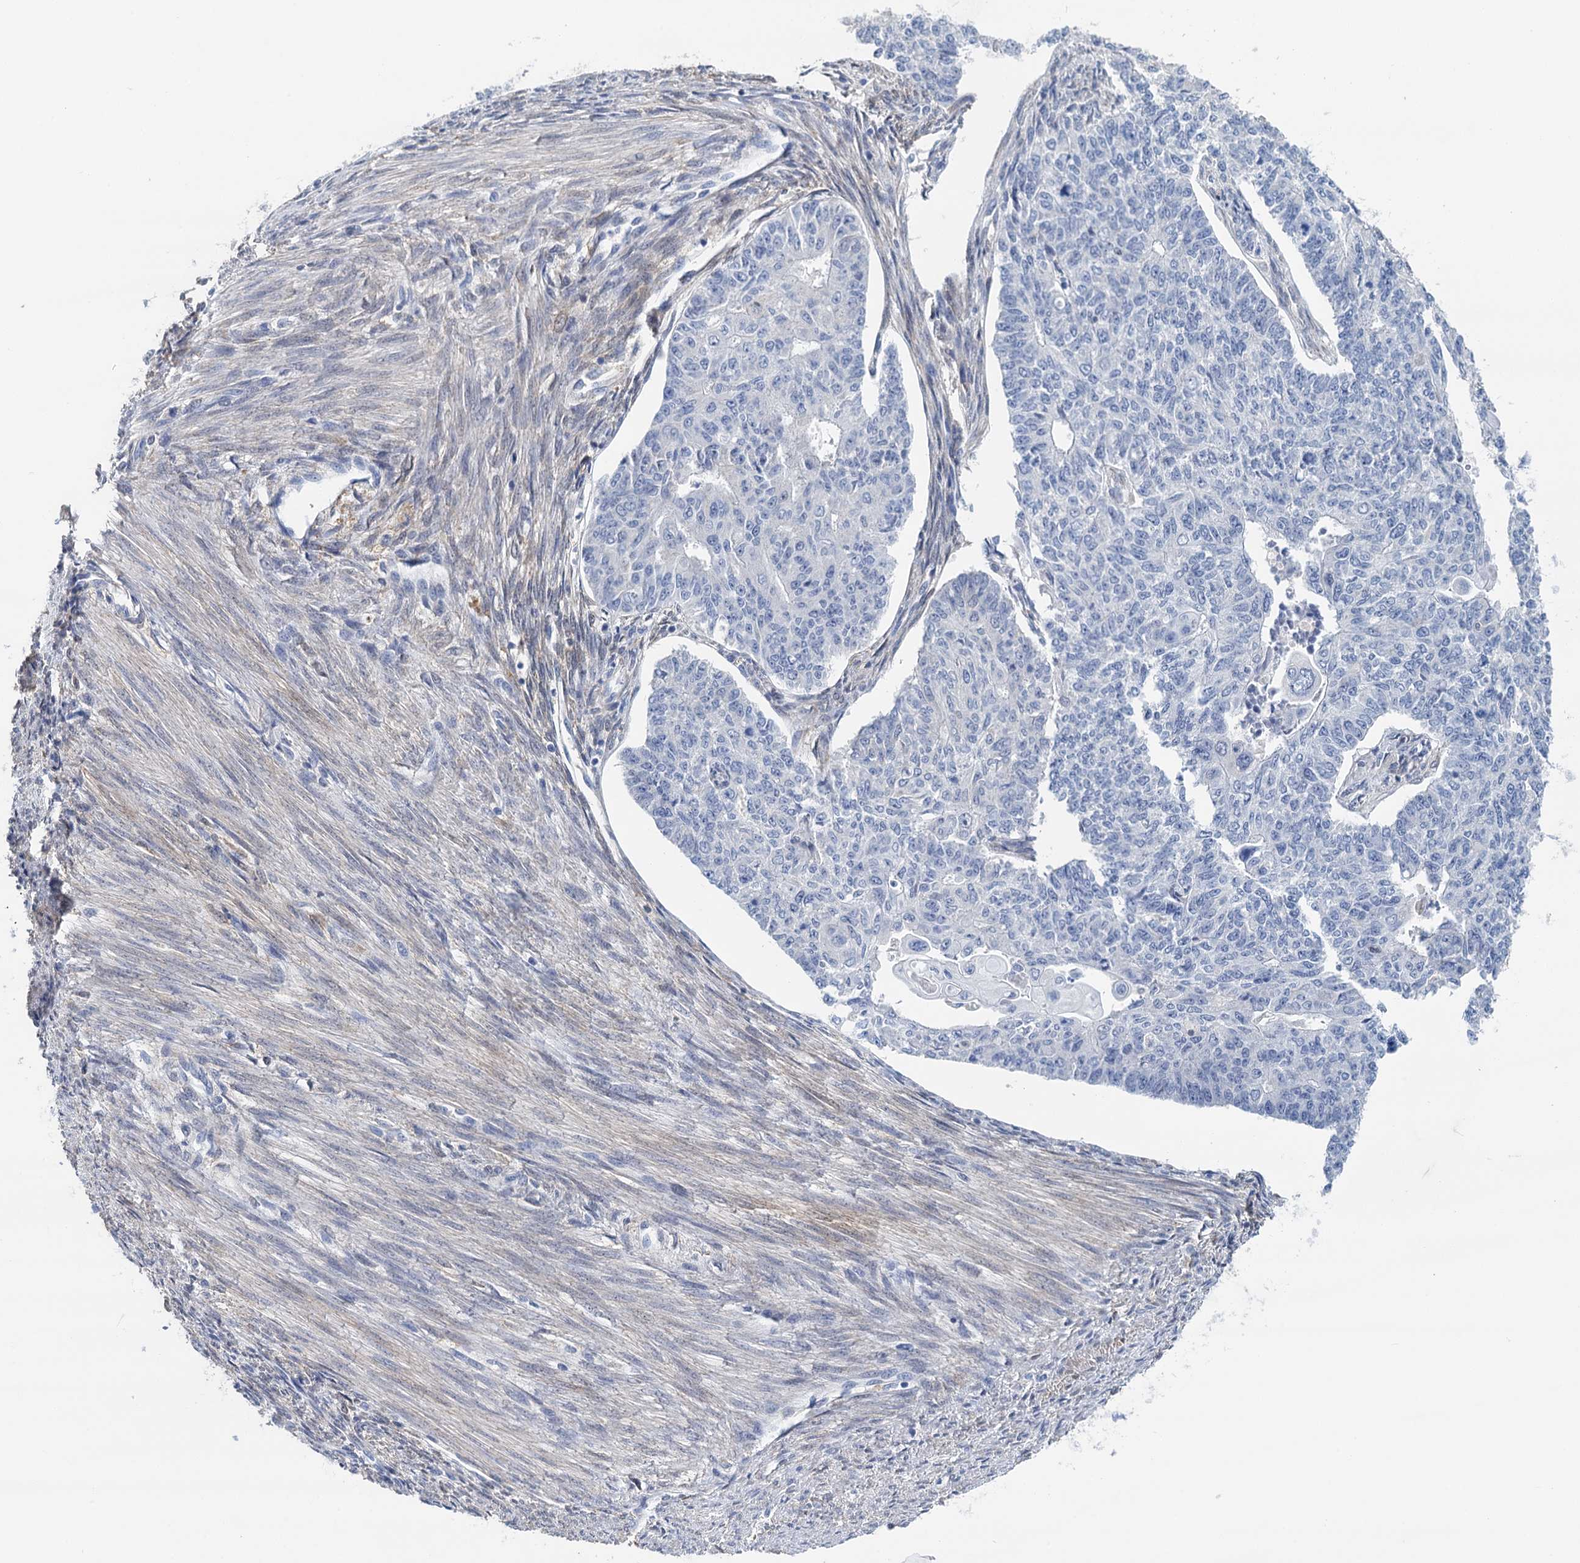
{"staining": {"intensity": "negative", "quantity": "none", "location": "none"}, "tissue": "endometrial cancer", "cell_type": "Tumor cells", "image_type": "cancer", "snomed": [{"axis": "morphology", "description": "Adenocarcinoma, NOS"}, {"axis": "topography", "description": "Endometrium"}], "caption": "DAB immunohistochemical staining of human adenocarcinoma (endometrial) shows no significant positivity in tumor cells.", "gene": "GSTM3", "patient": {"sex": "female", "age": 32}}